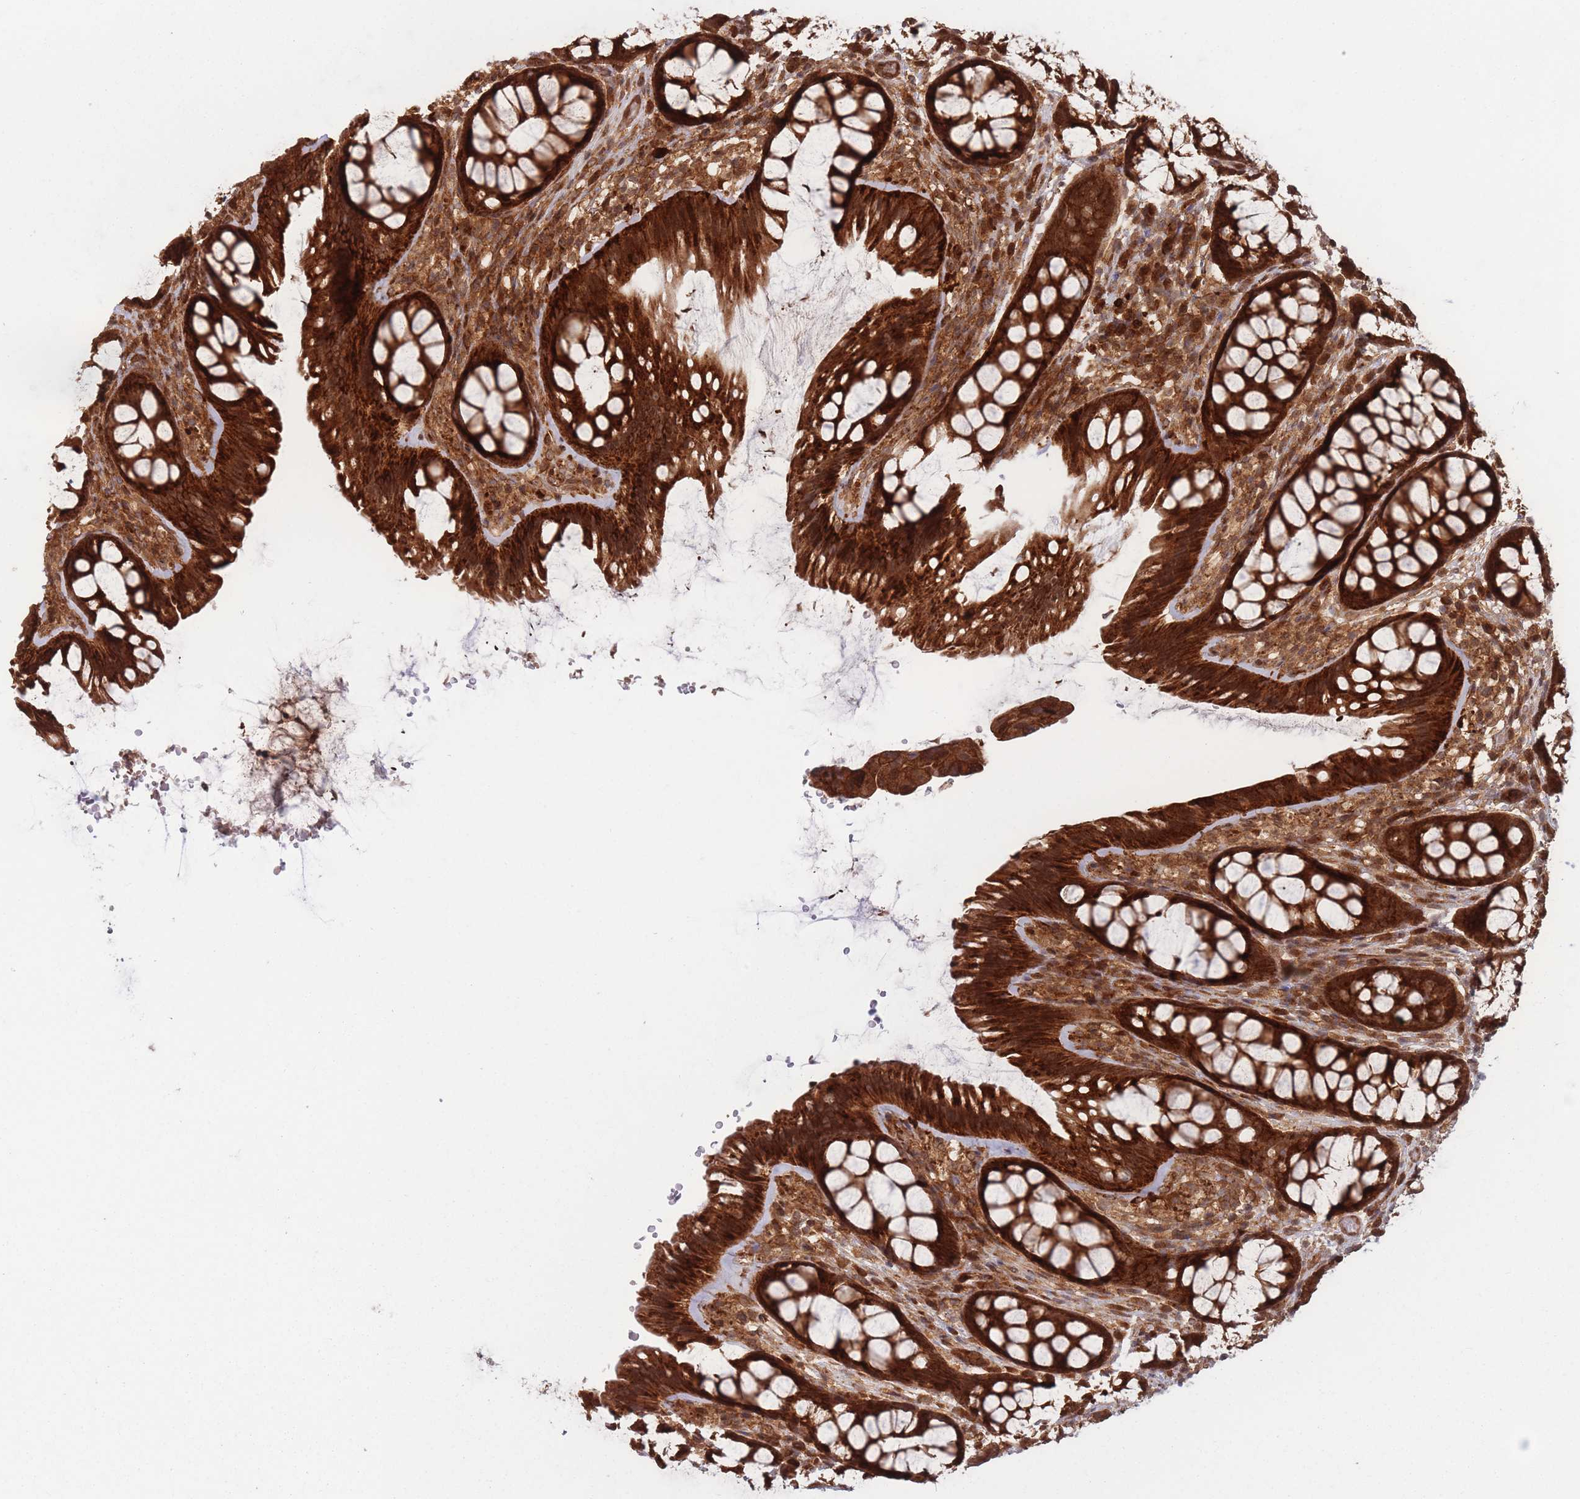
{"staining": {"intensity": "moderate", "quantity": ">75%", "location": "cytoplasmic/membranous"}, "tissue": "colon", "cell_type": "Endothelial cells", "image_type": "normal", "snomed": [{"axis": "morphology", "description": "Normal tissue, NOS"}, {"axis": "topography", "description": "Colon"}], "caption": "This is an image of immunohistochemistry staining of unremarkable colon, which shows moderate staining in the cytoplasmic/membranous of endothelial cells.", "gene": "PODXL2", "patient": {"sex": "male", "age": 46}}